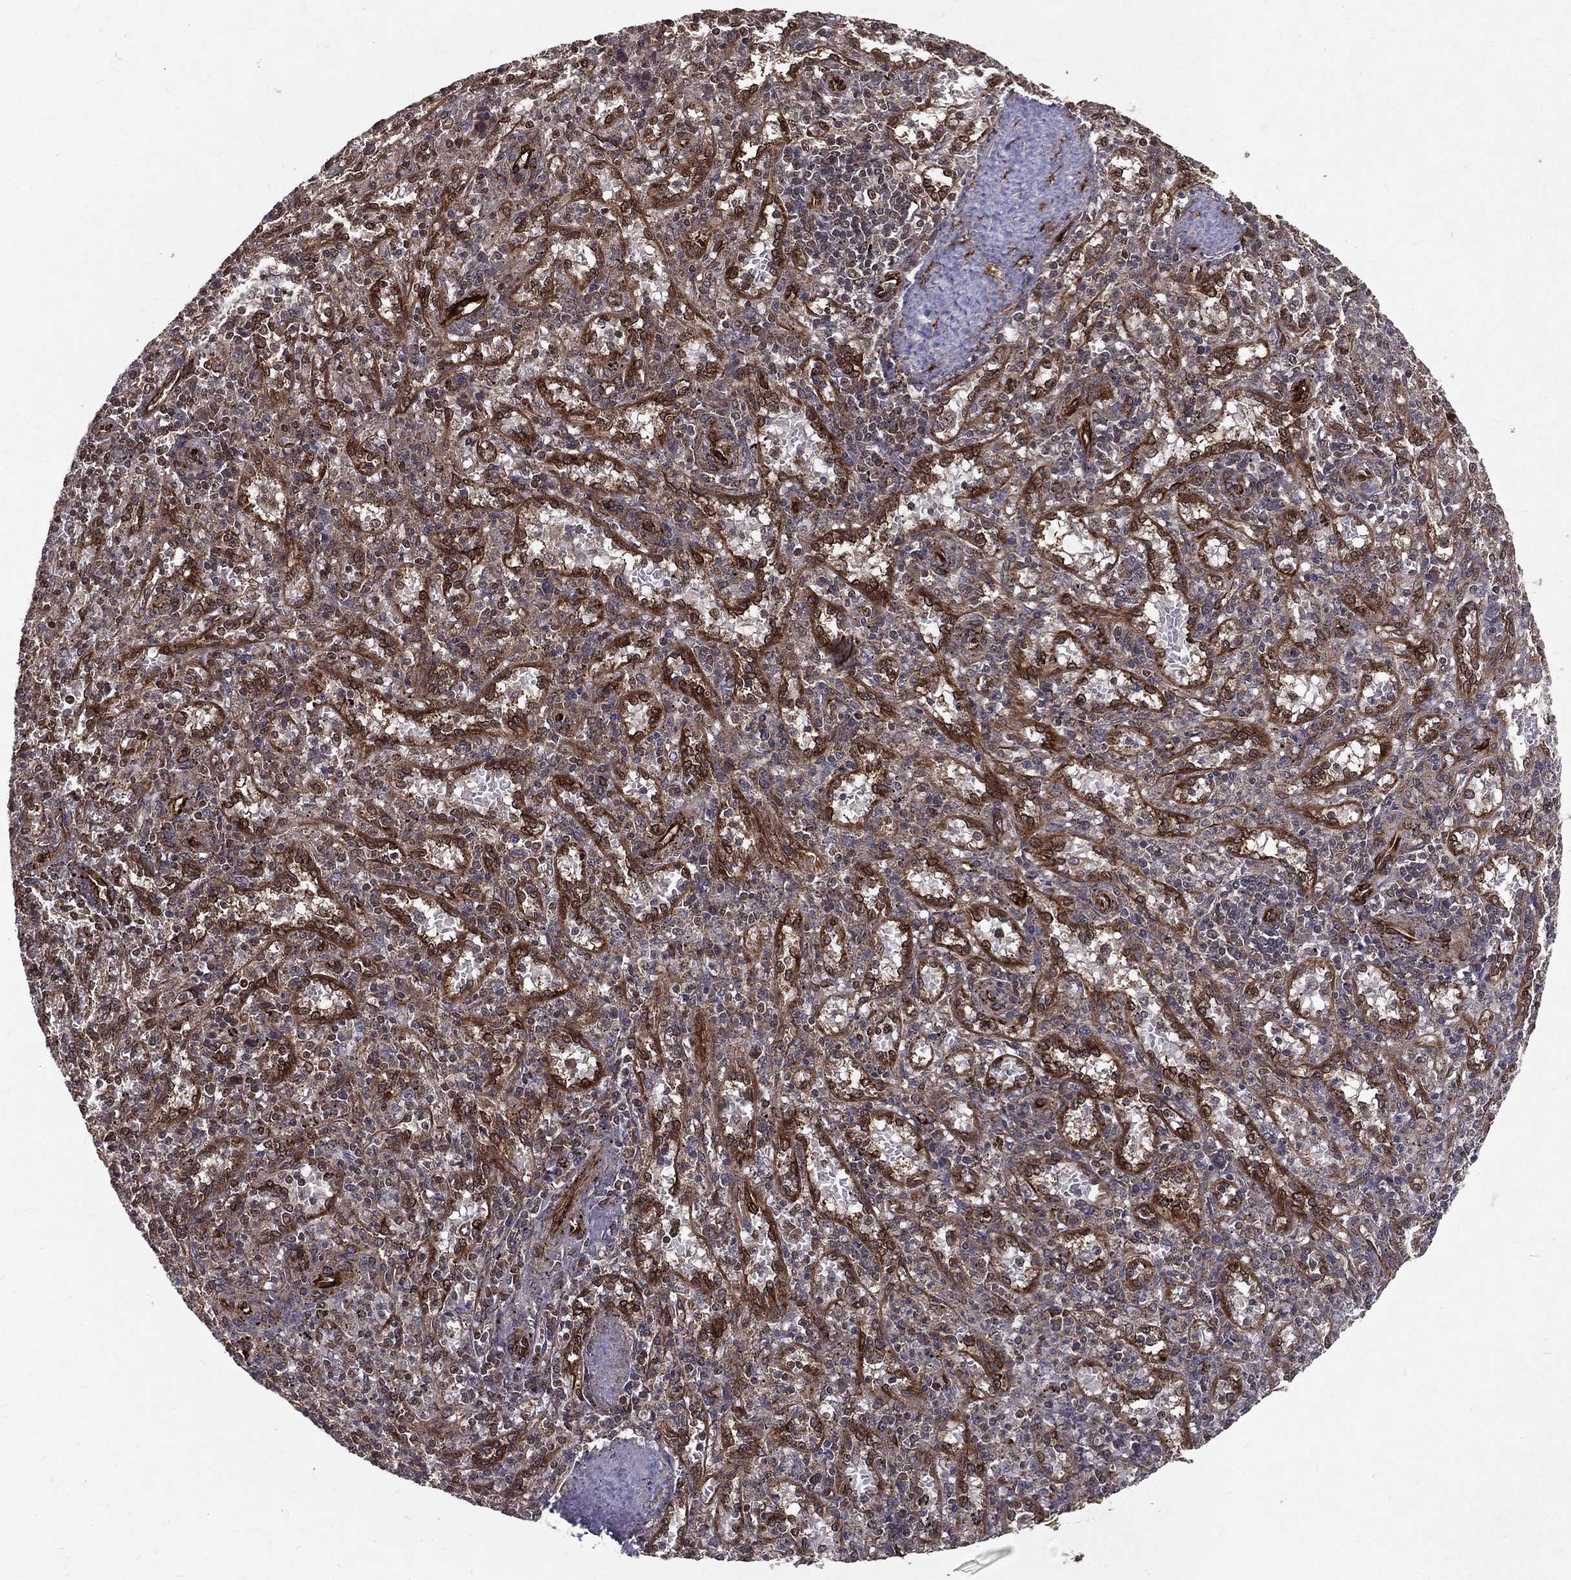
{"staining": {"intensity": "strong", "quantity": "<25%", "location": "cytoplasmic/membranous"}, "tissue": "spleen", "cell_type": "Cells in red pulp", "image_type": "normal", "snomed": [{"axis": "morphology", "description": "Normal tissue, NOS"}, {"axis": "topography", "description": "Spleen"}], "caption": "IHC micrograph of benign human spleen stained for a protein (brown), which reveals medium levels of strong cytoplasmic/membranous positivity in approximately <25% of cells in red pulp.", "gene": "CERS2", "patient": {"sex": "male", "age": 60}}